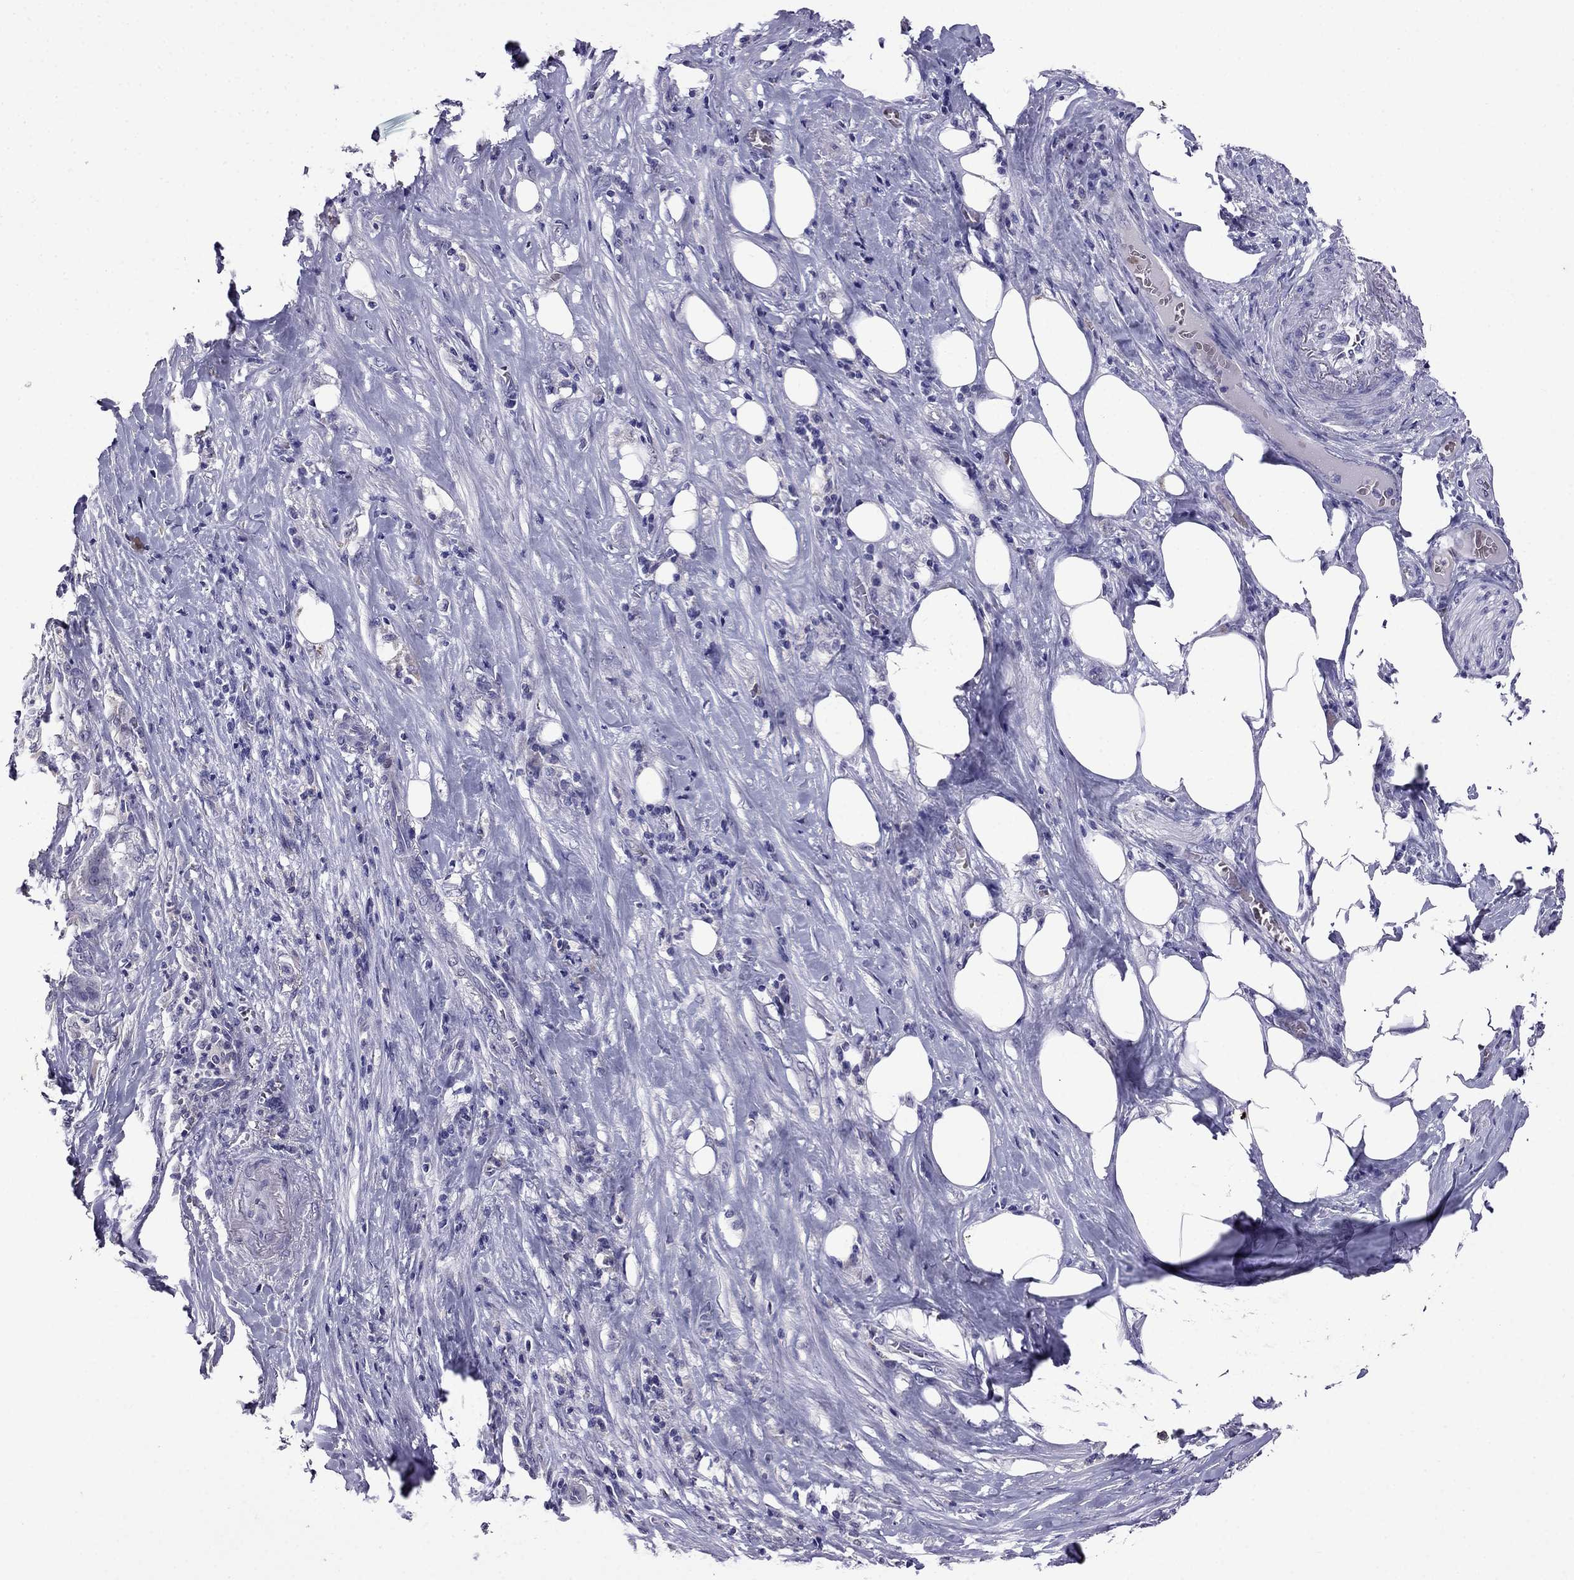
{"staining": {"intensity": "negative", "quantity": "none", "location": "none"}, "tissue": "pancreatic cancer", "cell_type": "Tumor cells", "image_type": "cancer", "snomed": [{"axis": "morphology", "description": "Adenocarcinoma, NOS"}, {"axis": "topography", "description": "Pancreas"}], "caption": "DAB (3,3'-diaminobenzidine) immunohistochemical staining of human pancreatic cancer (adenocarcinoma) exhibits no significant staining in tumor cells. Brightfield microscopy of immunohistochemistry (IHC) stained with DAB (brown) and hematoxylin (blue), captured at high magnification.", "gene": "AQP9", "patient": {"sex": "male", "age": 57}}